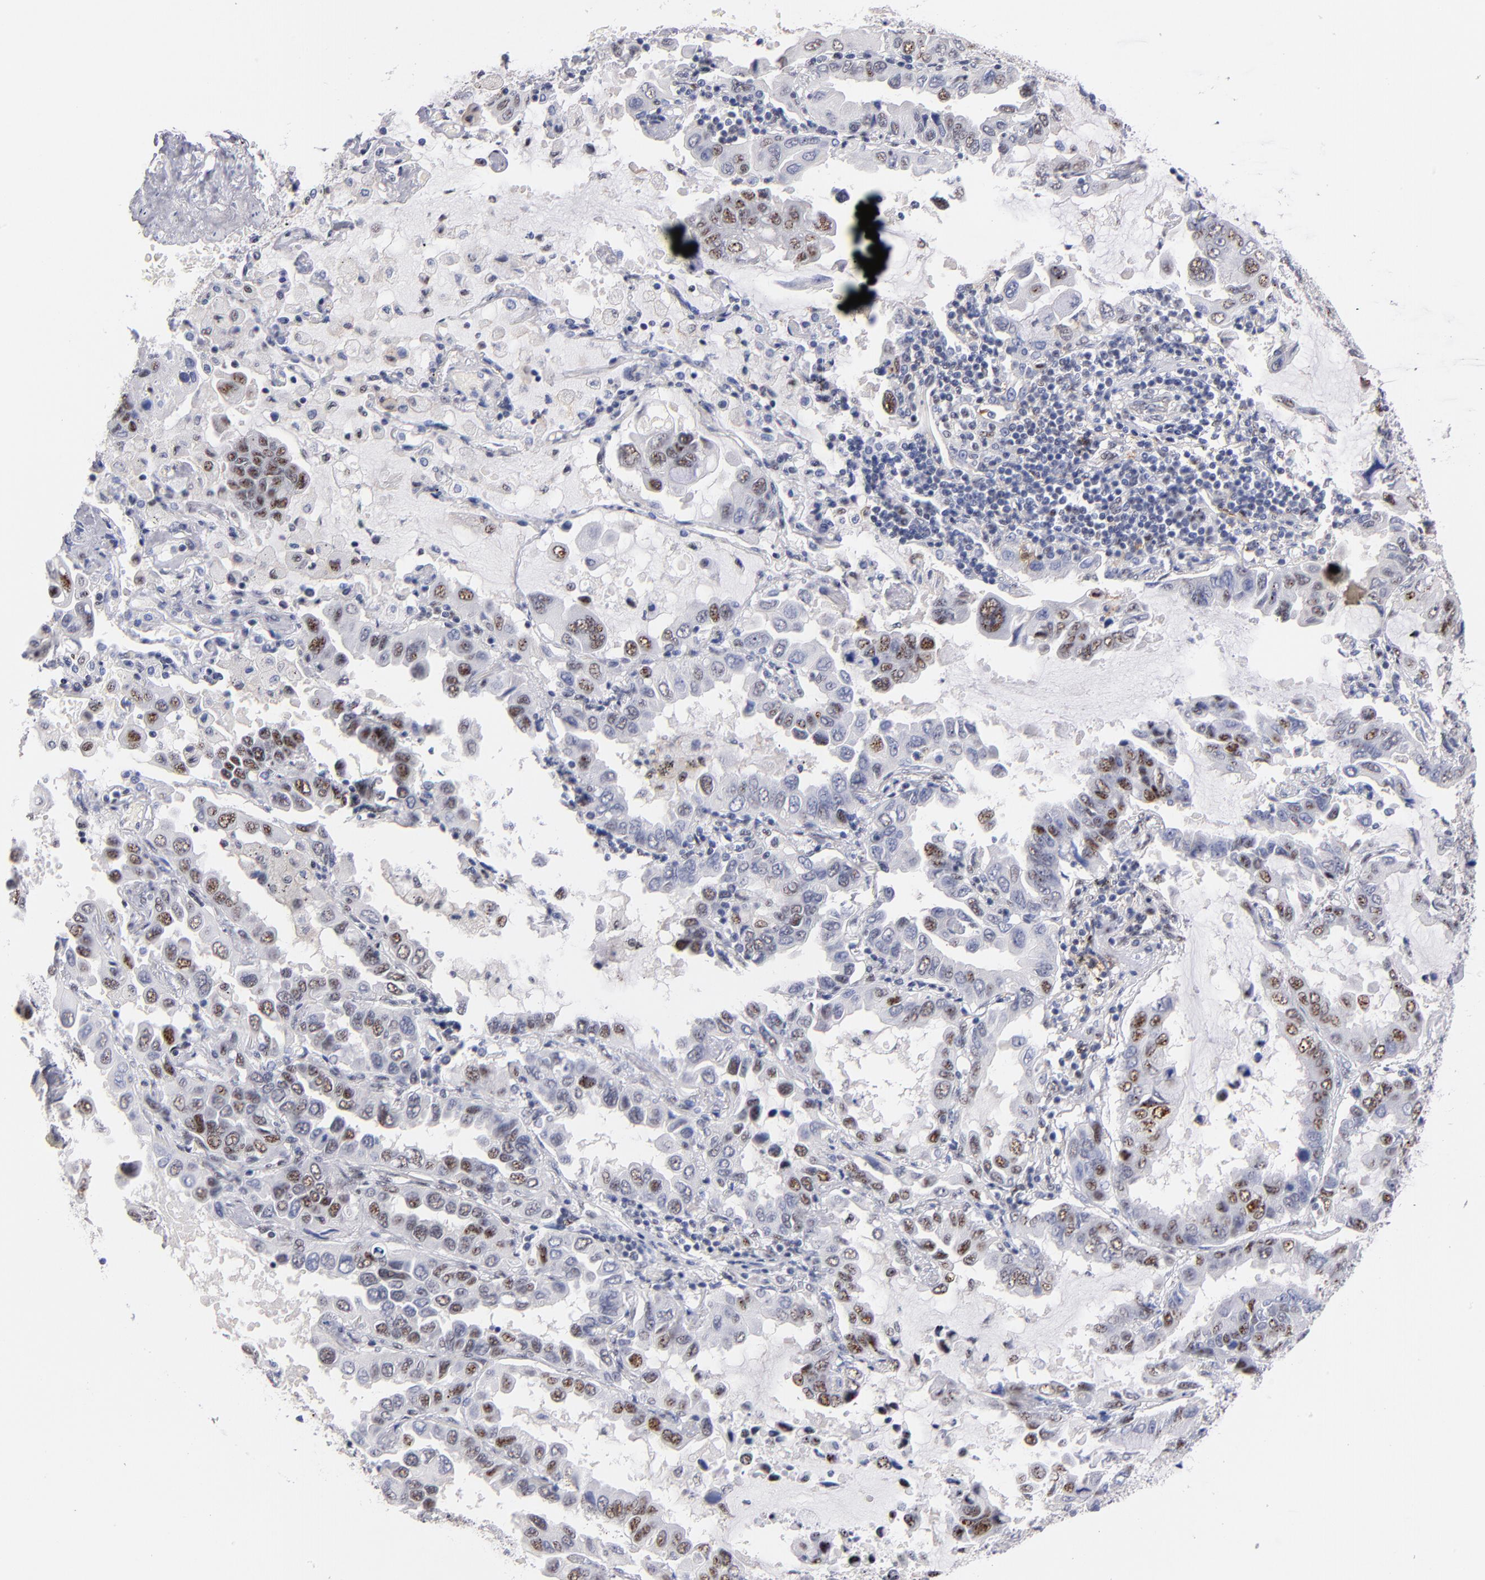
{"staining": {"intensity": "moderate", "quantity": "25%-75%", "location": "nuclear"}, "tissue": "lung cancer", "cell_type": "Tumor cells", "image_type": "cancer", "snomed": [{"axis": "morphology", "description": "Adenocarcinoma, NOS"}, {"axis": "topography", "description": "Lung"}], "caption": "Immunohistochemical staining of adenocarcinoma (lung) reveals medium levels of moderate nuclear protein expression in approximately 25%-75% of tumor cells.", "gene": "RAF1", "patient": {"sex": "male", "age": 64}}